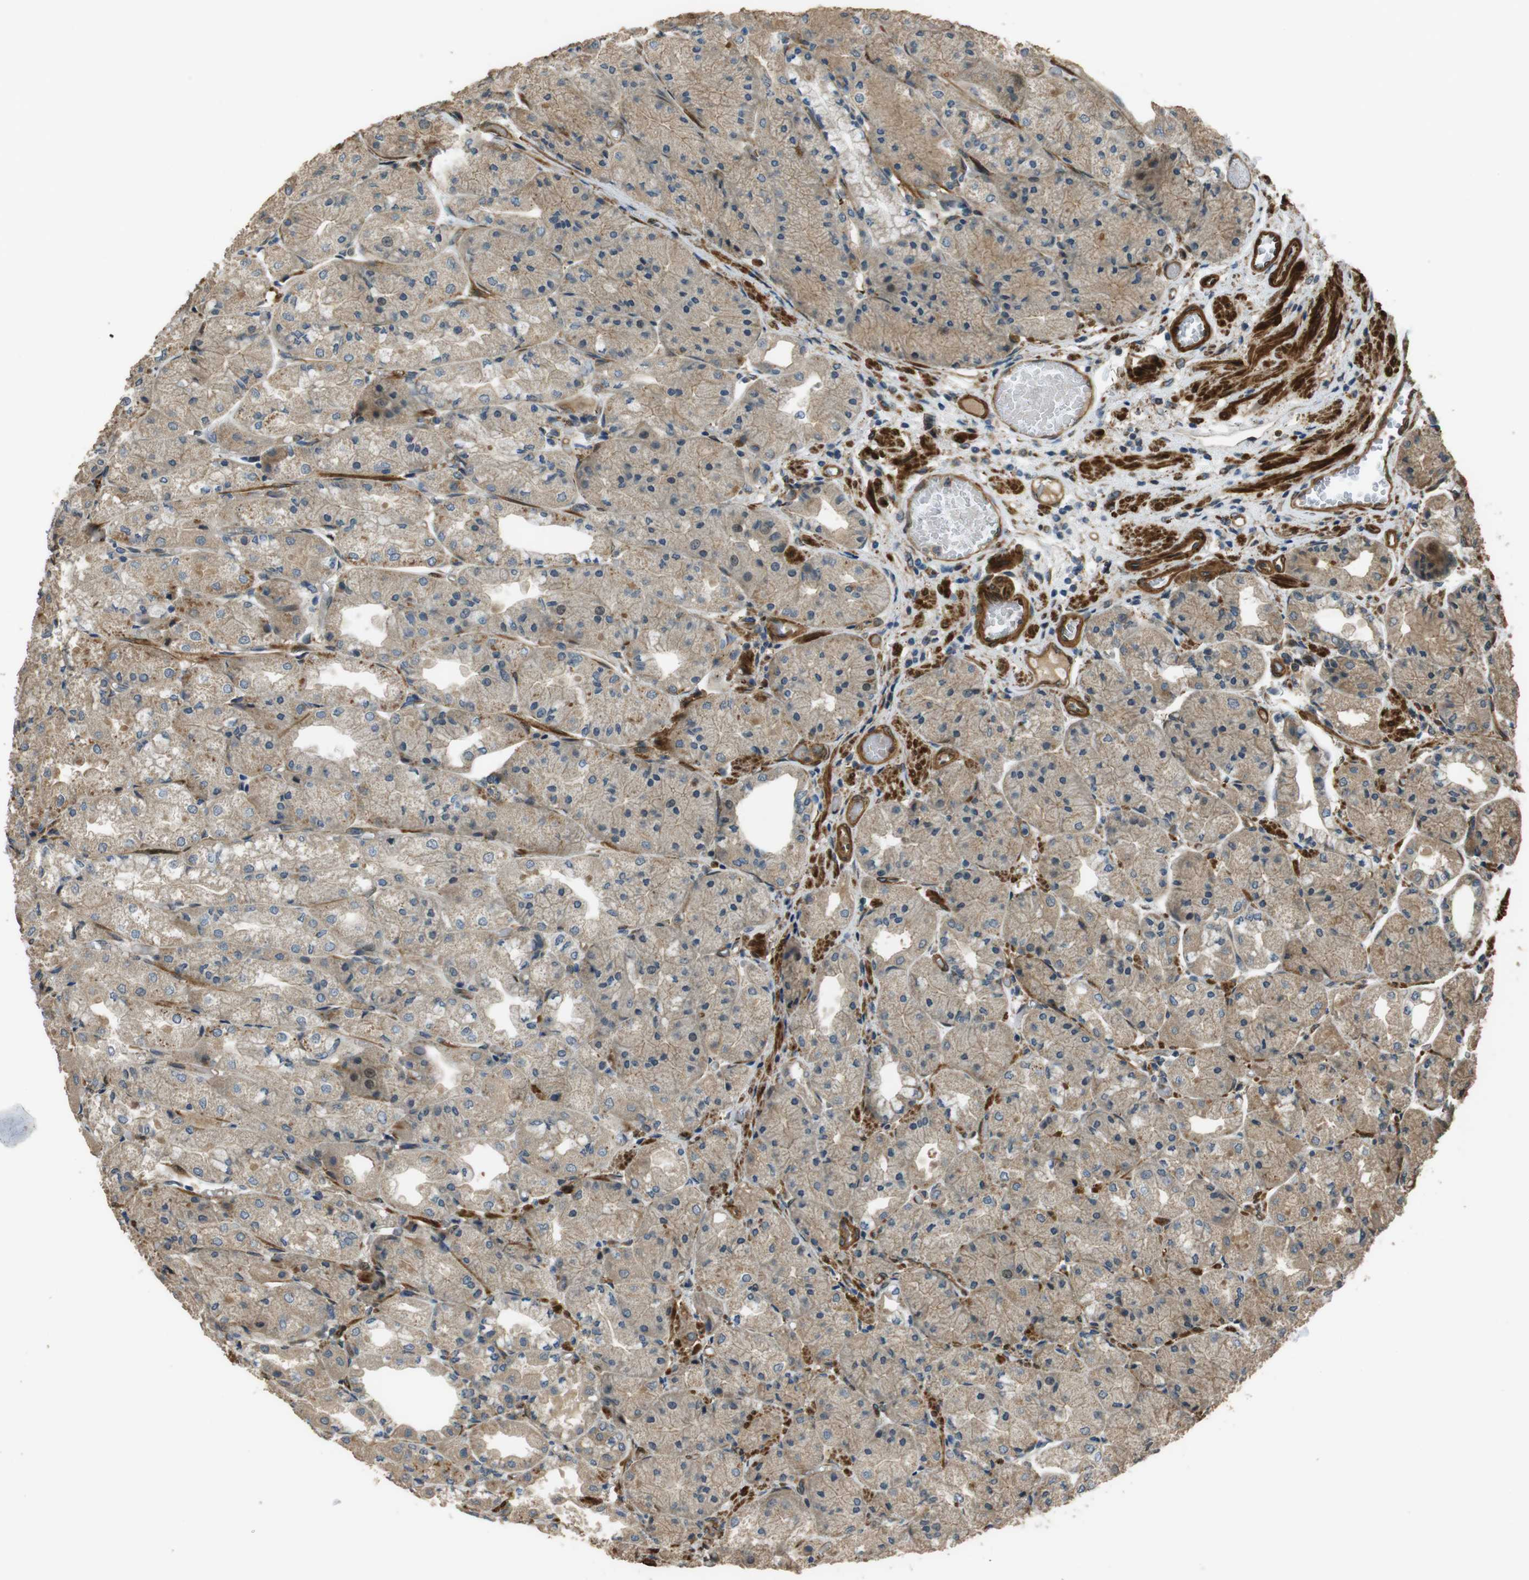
{"staining": {"intensity": "moderate", "quantity": ">75%", "location": "cytoplasmic/membranous"}, "tissue": "stomach", "cell_type": "Glandular cells", "image_type": "normal", "snomed": [{"axis": "morphology", "description": "Normal tissue, NOS"}, {"axis": "topography", "description": "Stomach, upper"}], "caption": "IHC micrograph of benign human stomach stained for a protein (brown), which reveals medium levels of moderate cytoplasmic/membranous staining in about >75% of glandular cells.", "gene": "MSRB3", "patient": {"sex": "male", "age": 72}}